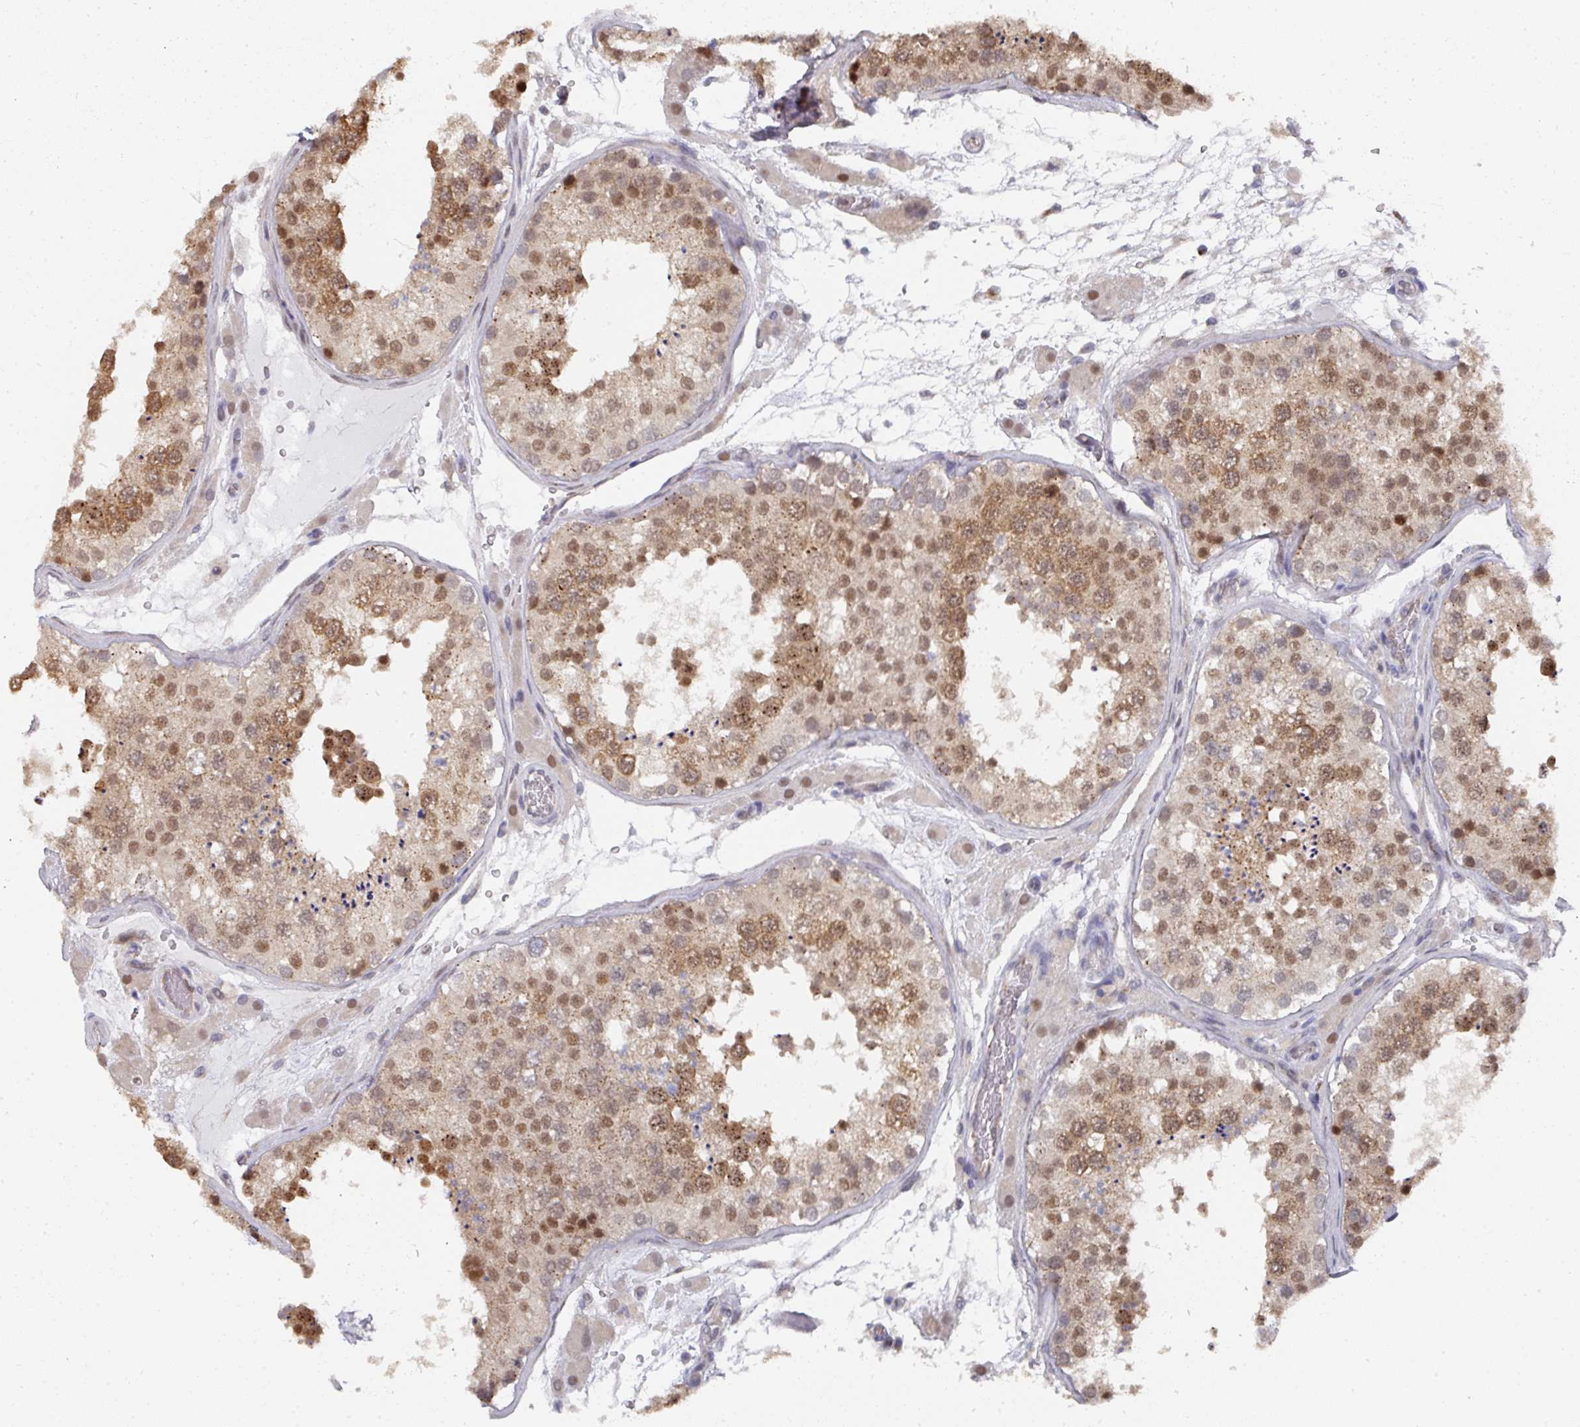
{"staining": {"intensity": "moderate", "quantity": ">75%", "location": "cytoplasmic/membranous,nuclear"}, "tissue": "testis", "cell_type": "Cells in seminiferous ducts", "image_type": "normal", "snomed": [{"axis": "morphology", "description": "Normal tissue, NOS"}, {"axis": "topography", "description": "Testis"}], "caption": "Cells in seminiferous ducts demonstrate moderate cytoplasmic/membranous,nuclear positivity in approximately >75% of cells in normal testis.", "gene": "C18orf25", "patient": {"sex": "male", "age": 26}}